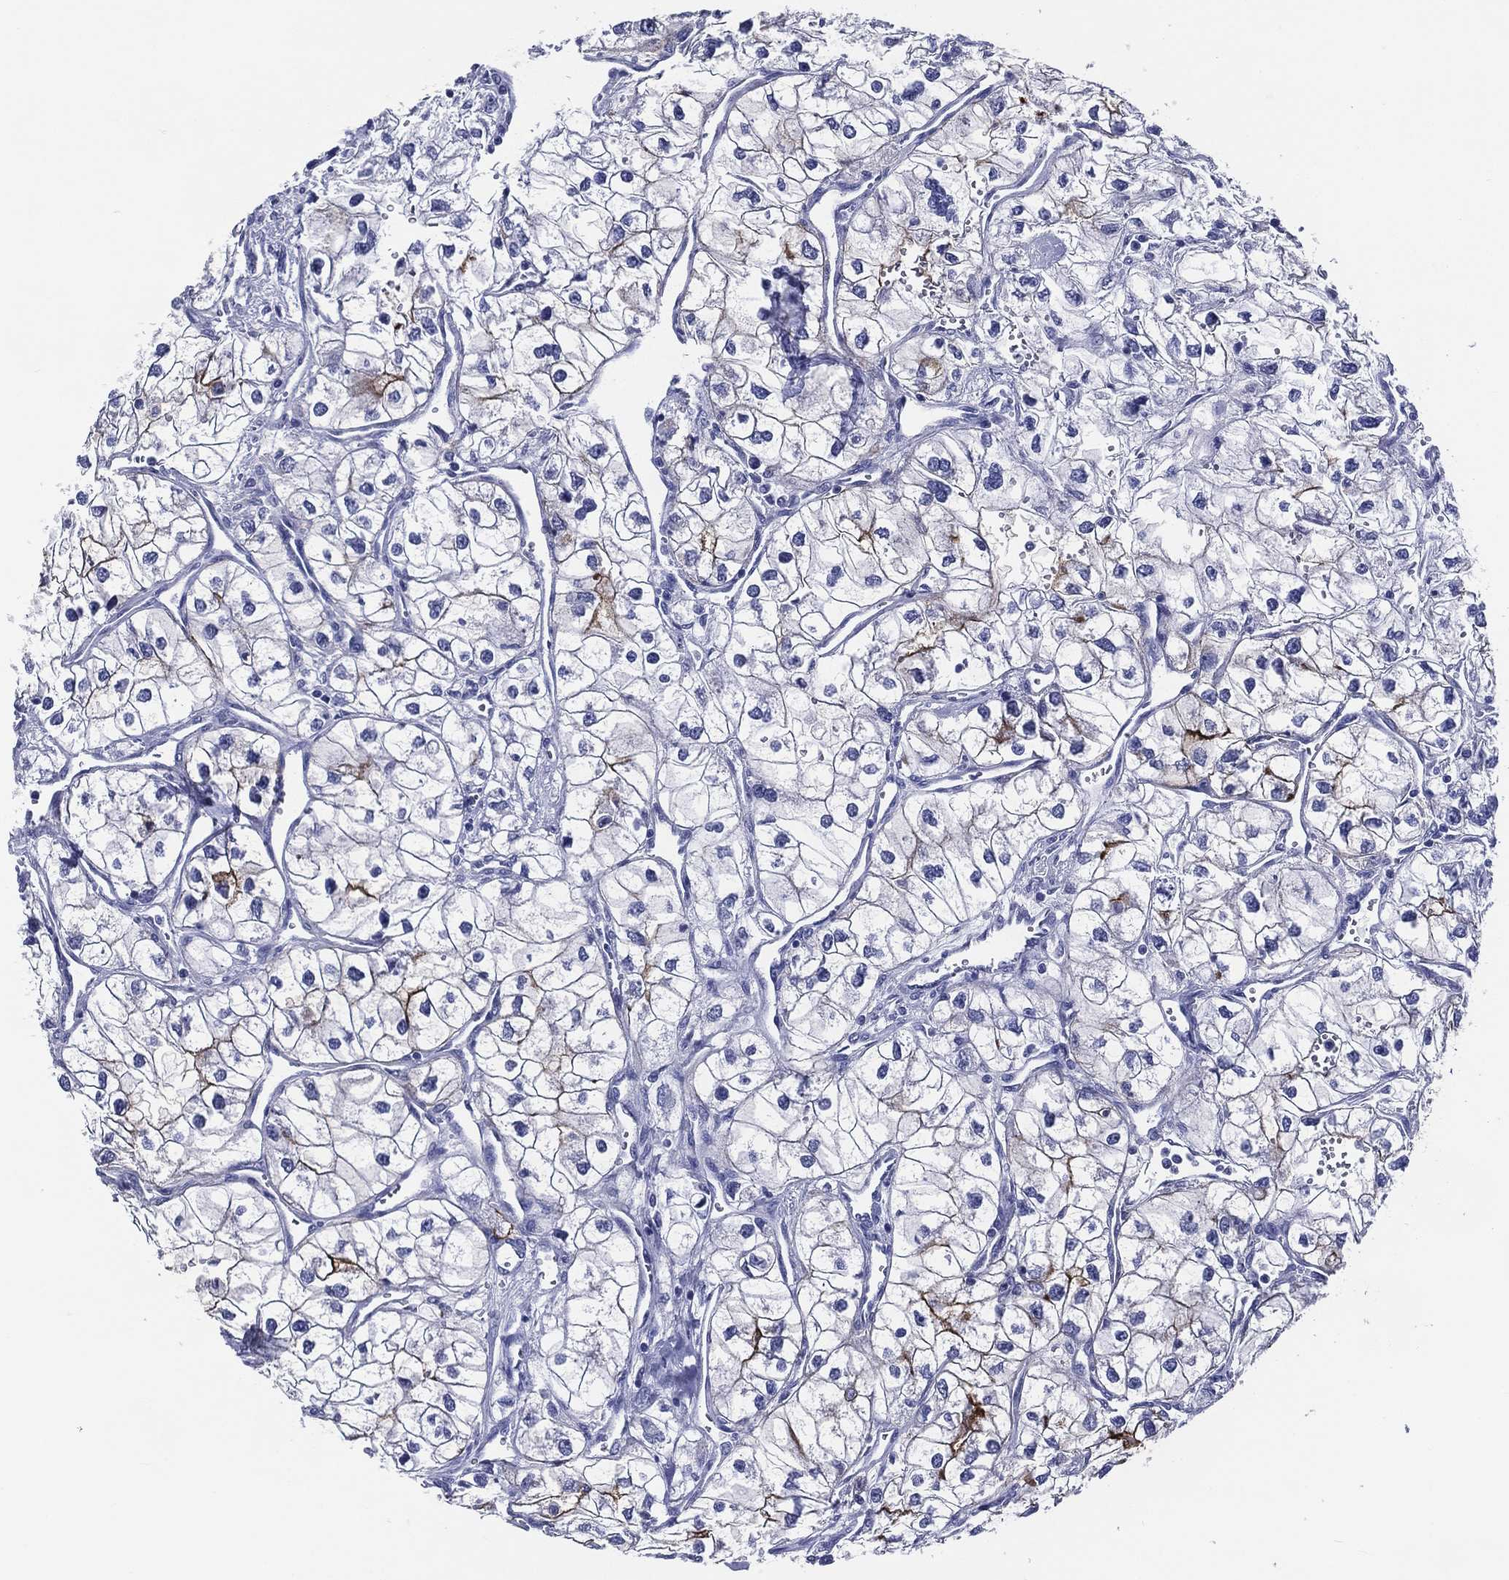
{"staining": {"intensity": "strong", "quantity": "<25%", "location": "cytoplasmic/membranous"}, "tissue": "renal cancer", "cell_type": "Tumor cells", "image_type": "cancer", "snomed": [{"axis": "morphology", "description": "Adenocarcinoma, NOS"}, {"axis": "topography", "description": "Kidney"}], "caption": "Protein expression by IHC exhibits strong cytoplasmic/membranous expression in approximately <25% of tumor cells in adenocarcinoma (renal).", "gene": "ACE2", "patient": {"sex": "male", "age": 59}}